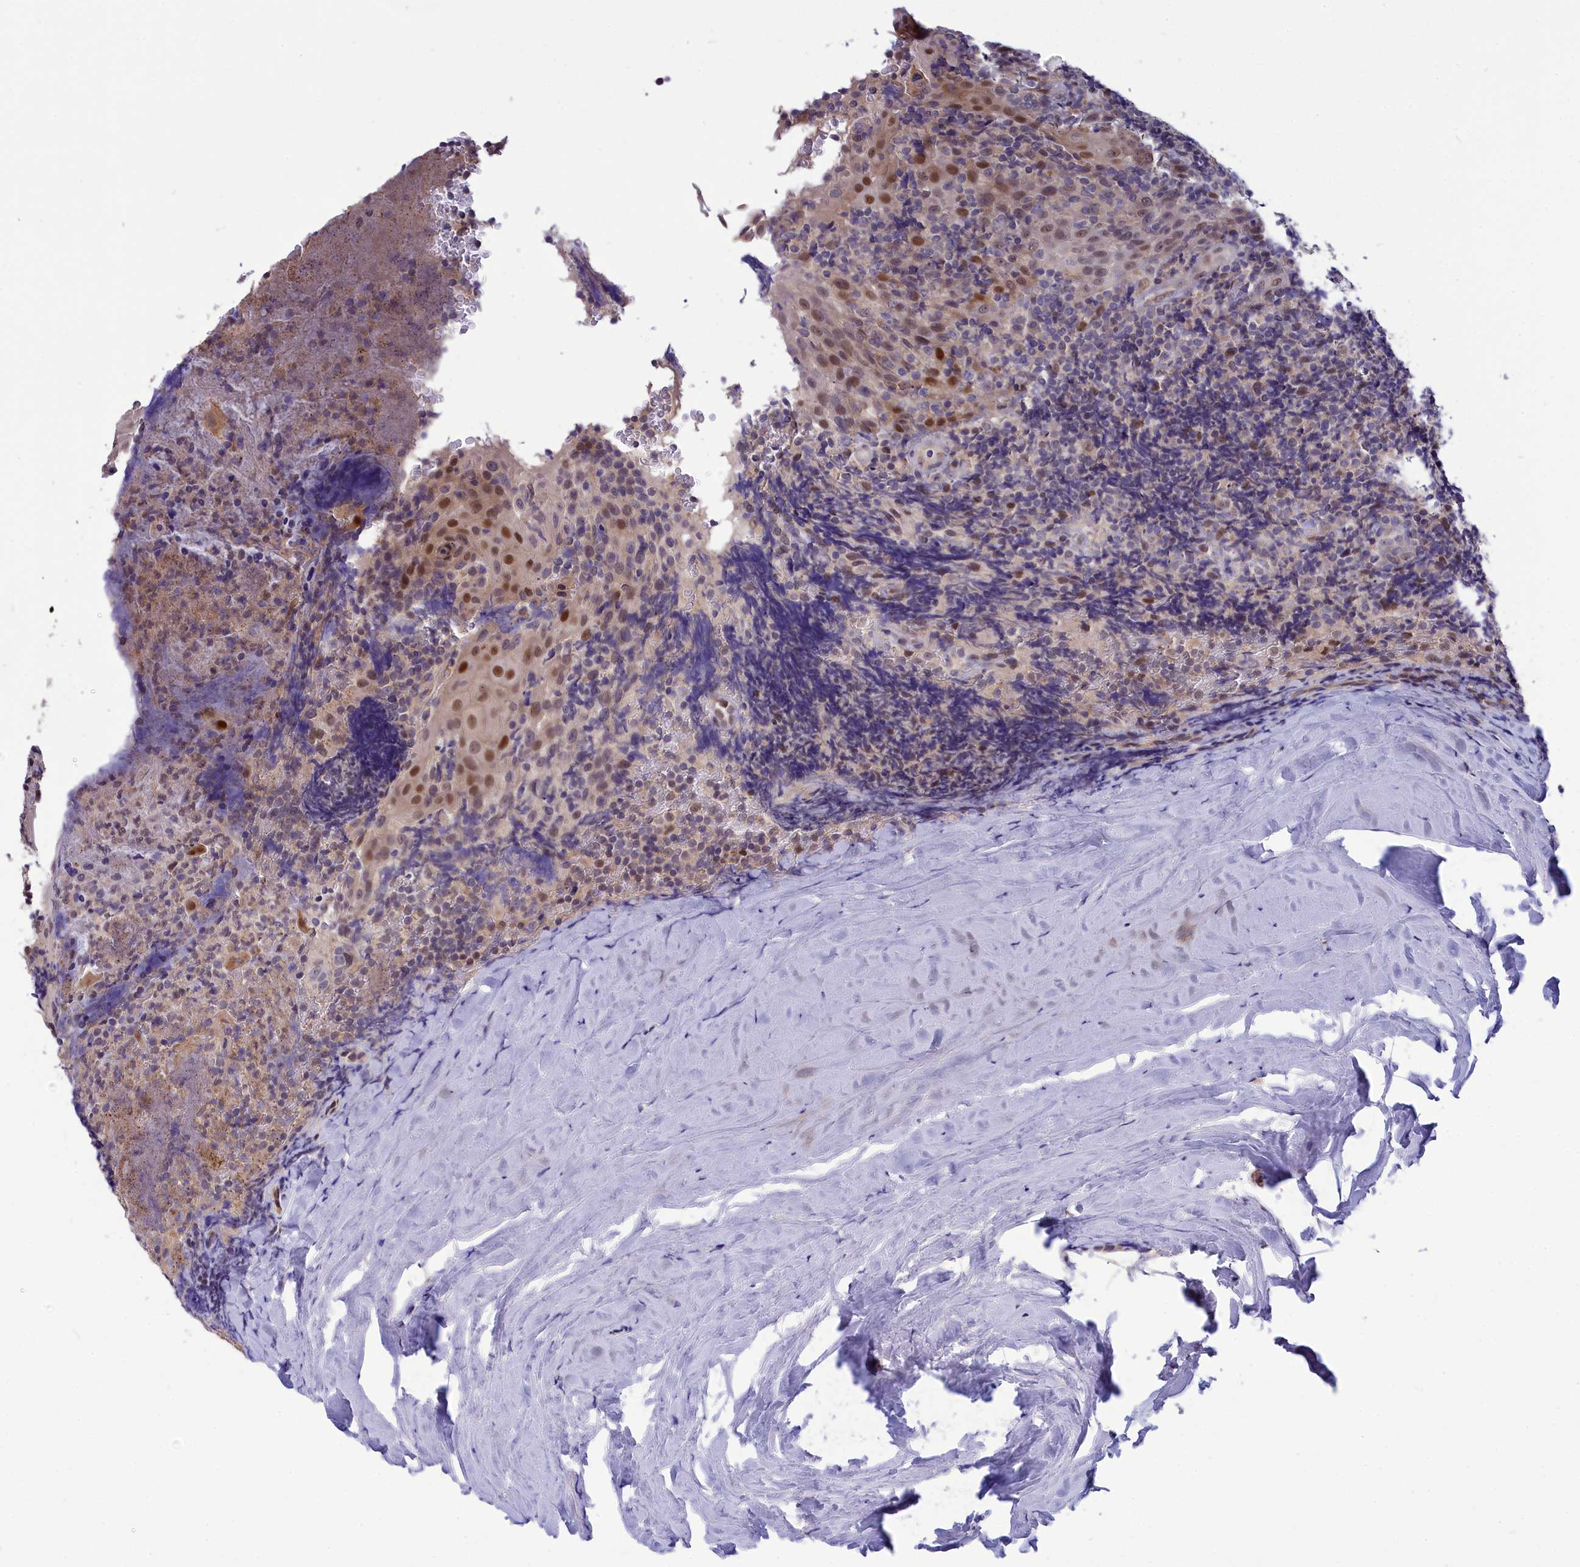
{"staining": {"intensity": "negative", "quantity": "none", "location": "none"}, "tissue": "tonsil", "cell_type": "Germinal center cells", "image_type": "normal", "snomed": [{"axis": "morphology", "description": "Normal tissue, NOS"}, {"axis": "topography", "description": "Tonsil"}], "caption": "Immunohistochemistry image of normal tonsil: tonsil stained with DAB displays no significant protein staining in germinal center cells.", "gene": "KCTD14", "patient": {"sex": "male", "age": 37}}